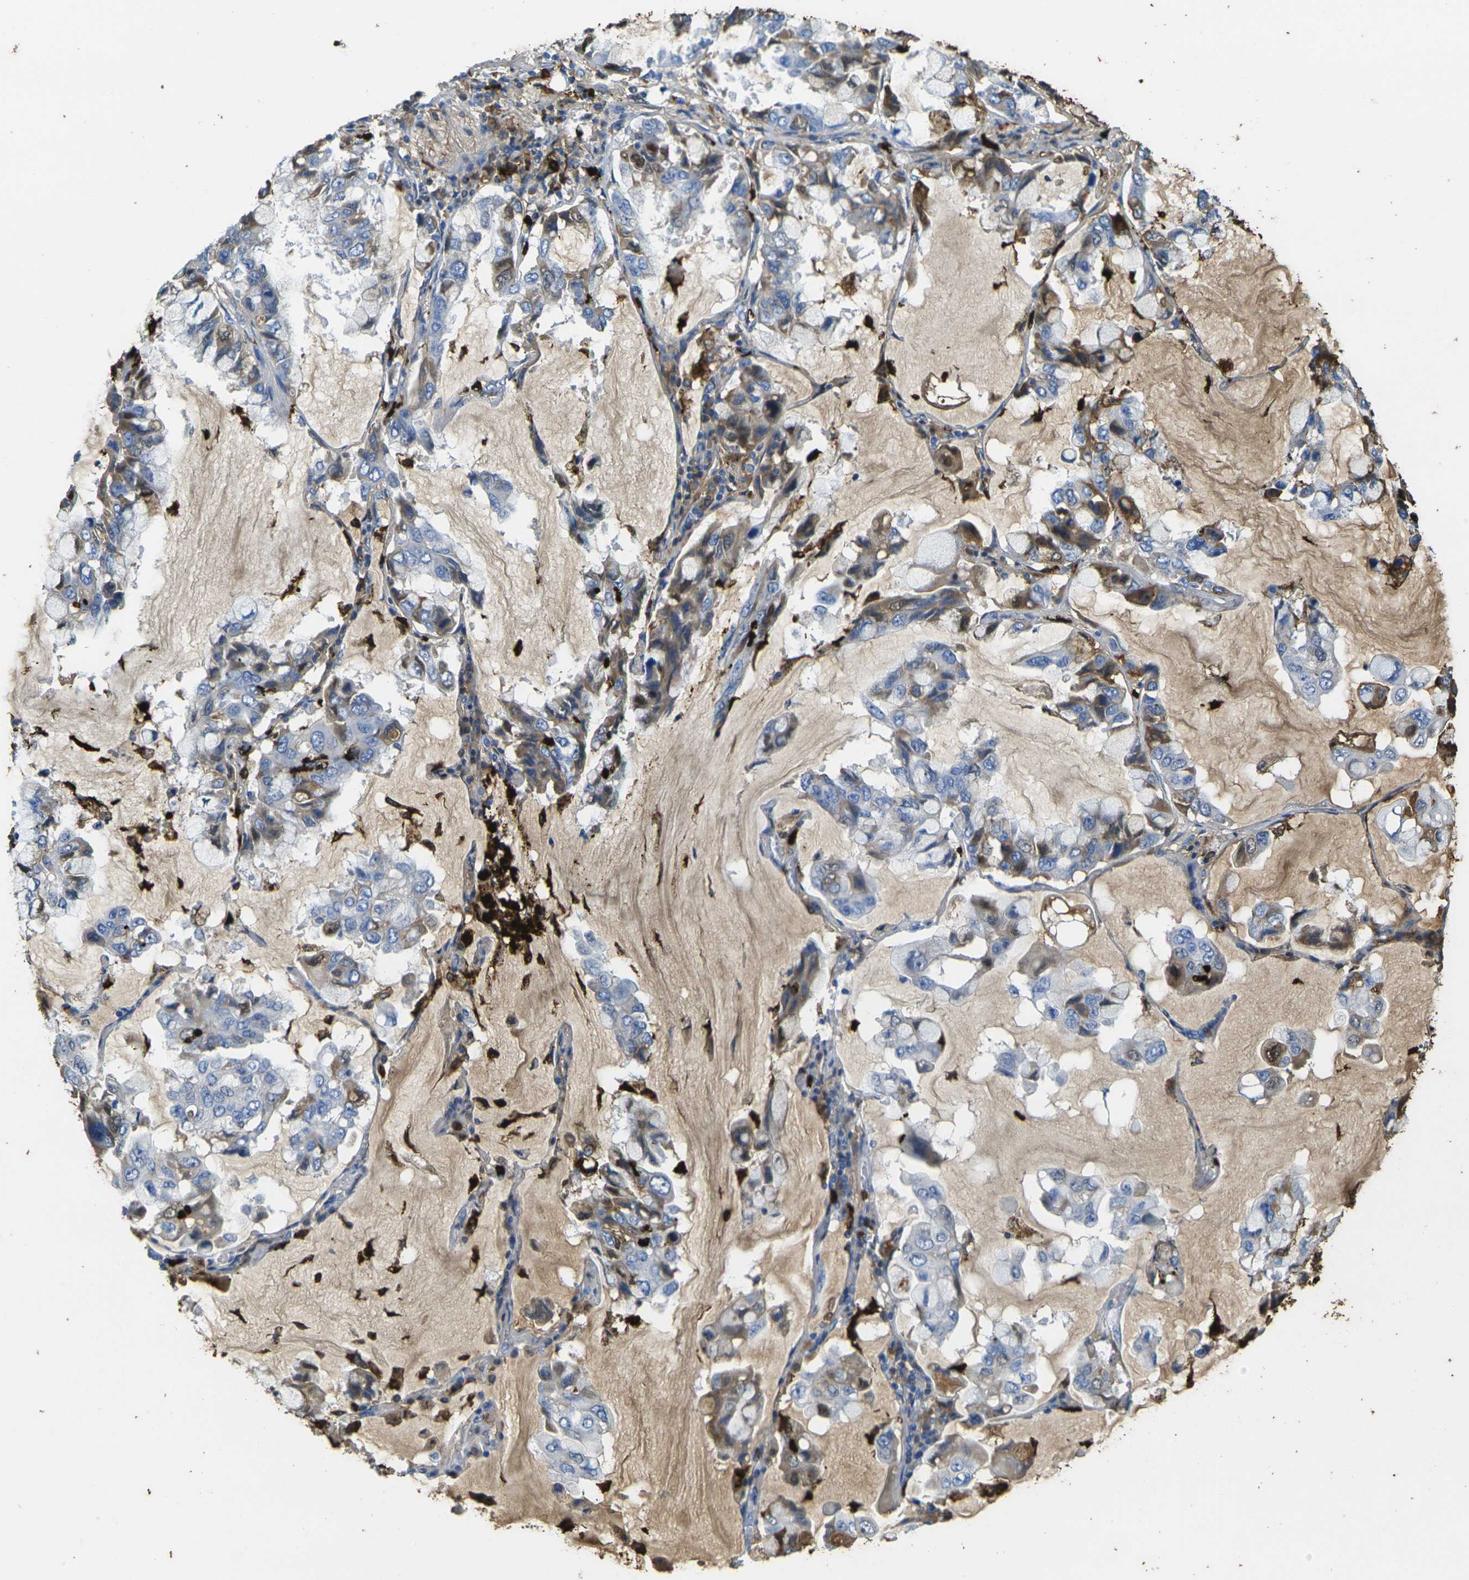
{"staining": {"intensity": "strong", "quantity": "25%-75%", "location": "cytoplasmic/membranous,nuclear"}, "tissue": "lung cancer", "cell_type": "Tumor cells", "image_type": "cancer", "snomed": [{"axis": "morphology", "description": "Adenocarcinoma, NOS"}, {"axis": "topography", "description": "Lung"}], "caption": "Immunohistochemical staining of human lung cancer (adenocarcinoma) exhibits high levels of strong cytoplasmic/membranous and nuclear protein expression in approximately 25%-75% of tumor cells.", "gene": "S100A9", "patient": {"sex": "male", "age": 64}}